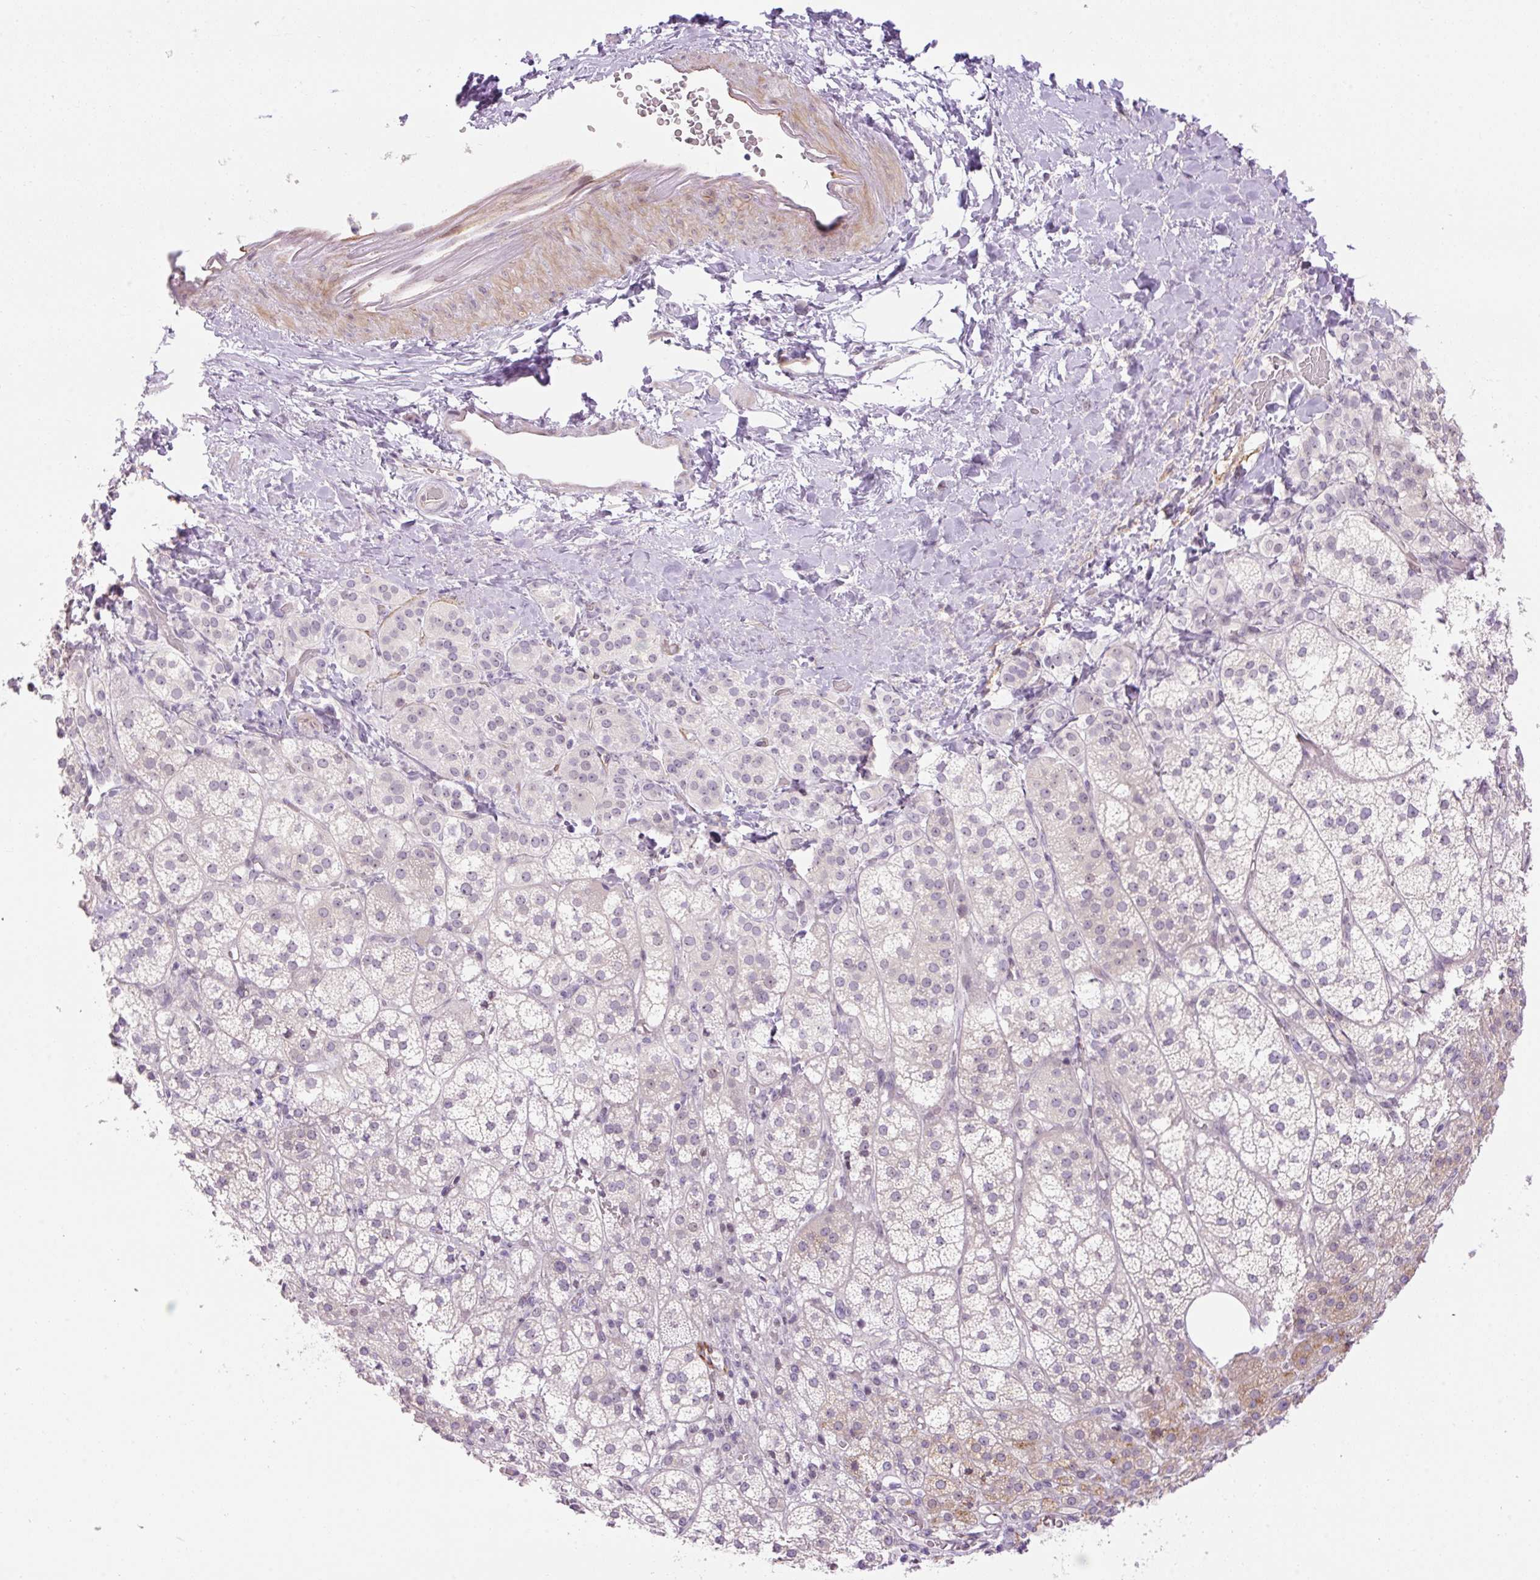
{"staining": {"intensity": "weak", "quantity": "25%-75%", "location": "cytoplasmic/membranous"}, "tissue": "adrenal gland", "cell_type": "Glandular cells", "image_type": "normal", "snomed": [{"axis": "morphology", "description": "Normal tissue, NOS"}, {"axis": "topography", "description": "Adrenal gland"}], "caption": "About 25%-75% of glandular cells in unremarkable adrenal gland reveal weak cytoplasmic/membranous protein expression as visualized by brown immunohistochemical staining.", "gene": "ENSG00000268750", "patient": {"sex": "female", "age": 60}}